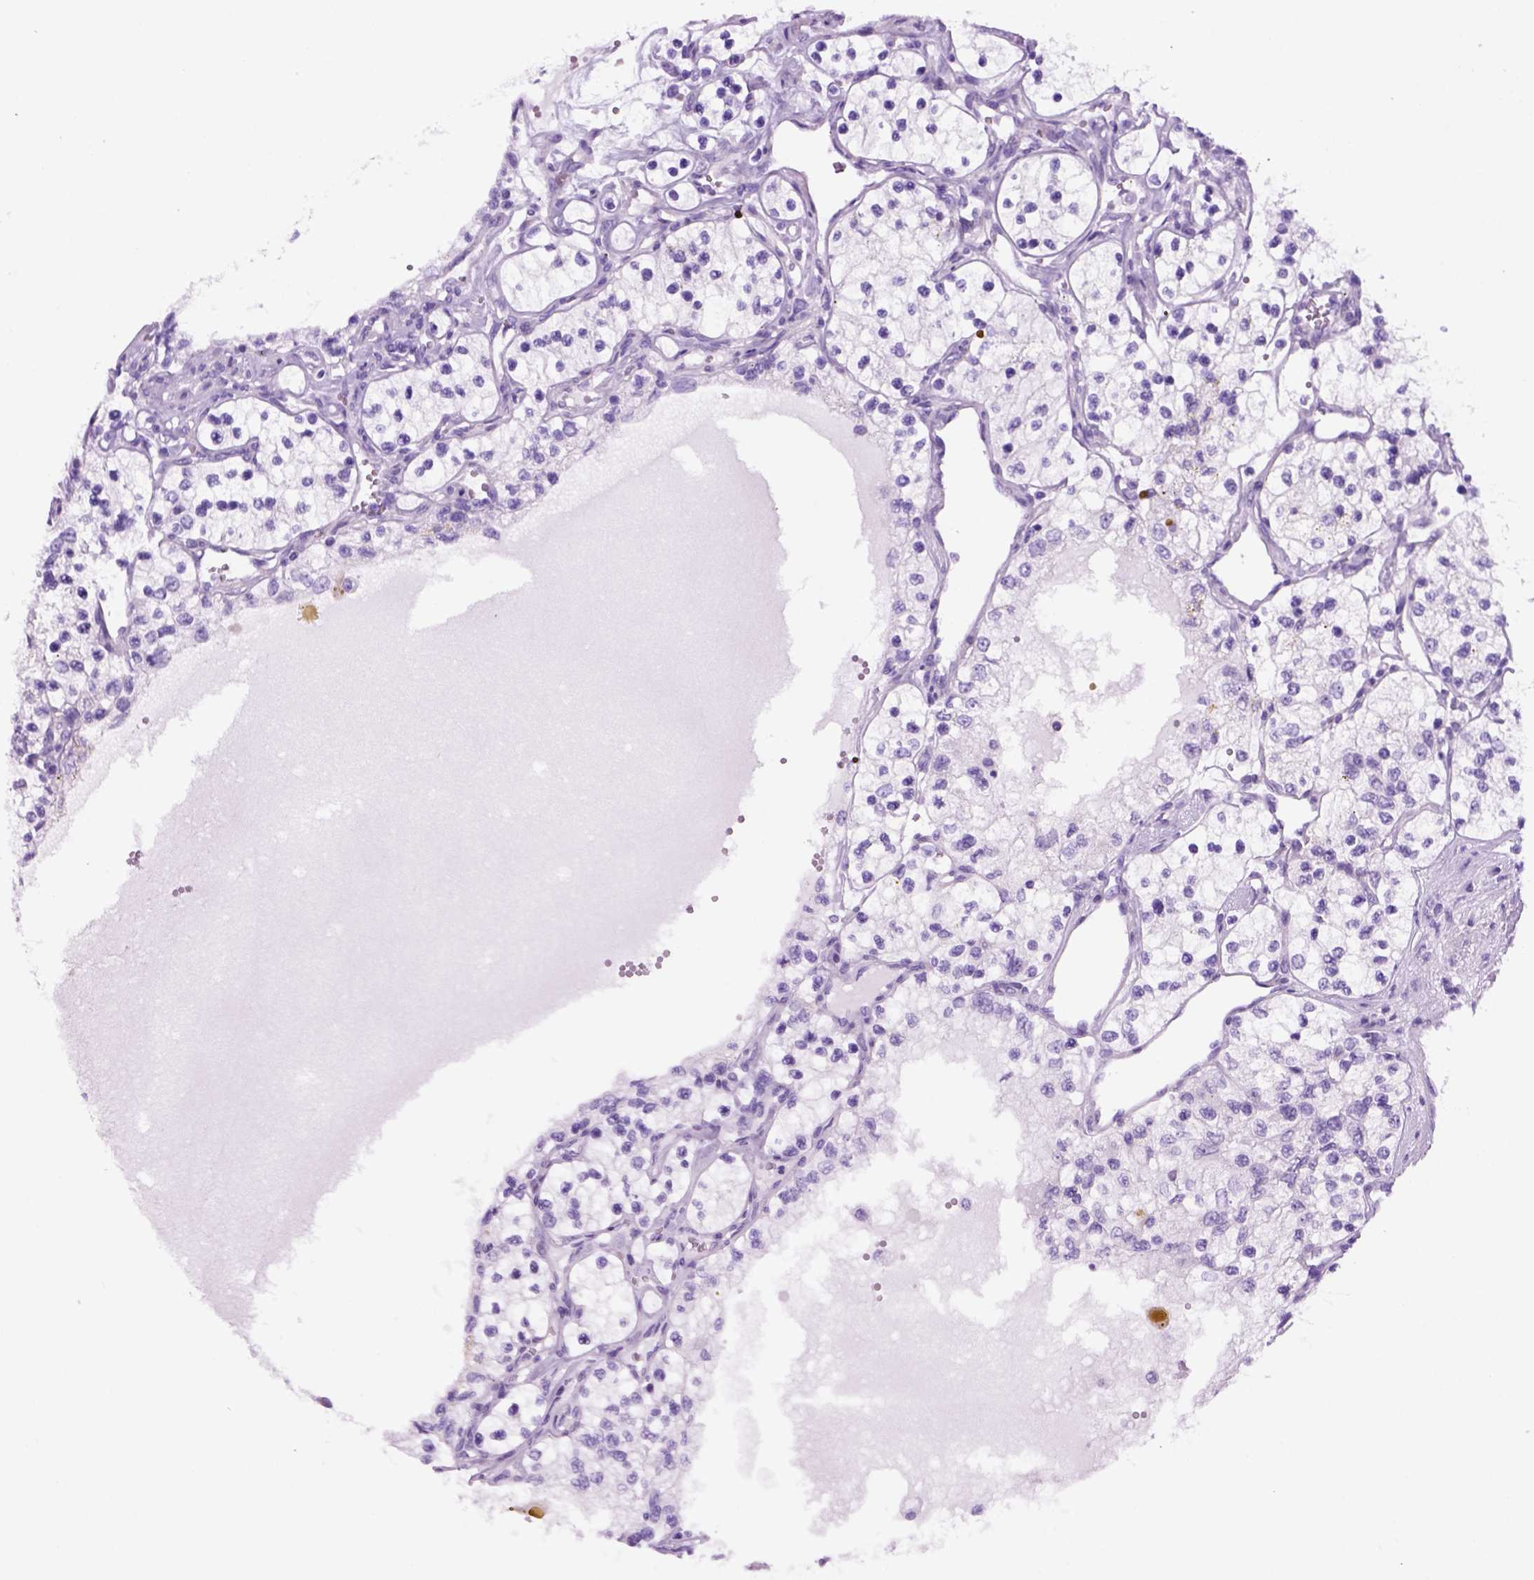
{"staining": {"intensity": "negative", "quantity": "none", "location": "none"}, "tissue": "renal cancer", "cell_type": "Tumor cells", "image_type": "cancer", "snomed": [{"axis": "morphology", "description": "Adenocarcinoma, NOS"}, {"axis": "topography", "description": "Kidney"}], "caption": "Photomicrograph shows no protein expression in tumor cells of renal cancer (adenocarcinoma) tissue.", "gene": "HHIPL2", "patient": {"sex": "female", "age": 69}}